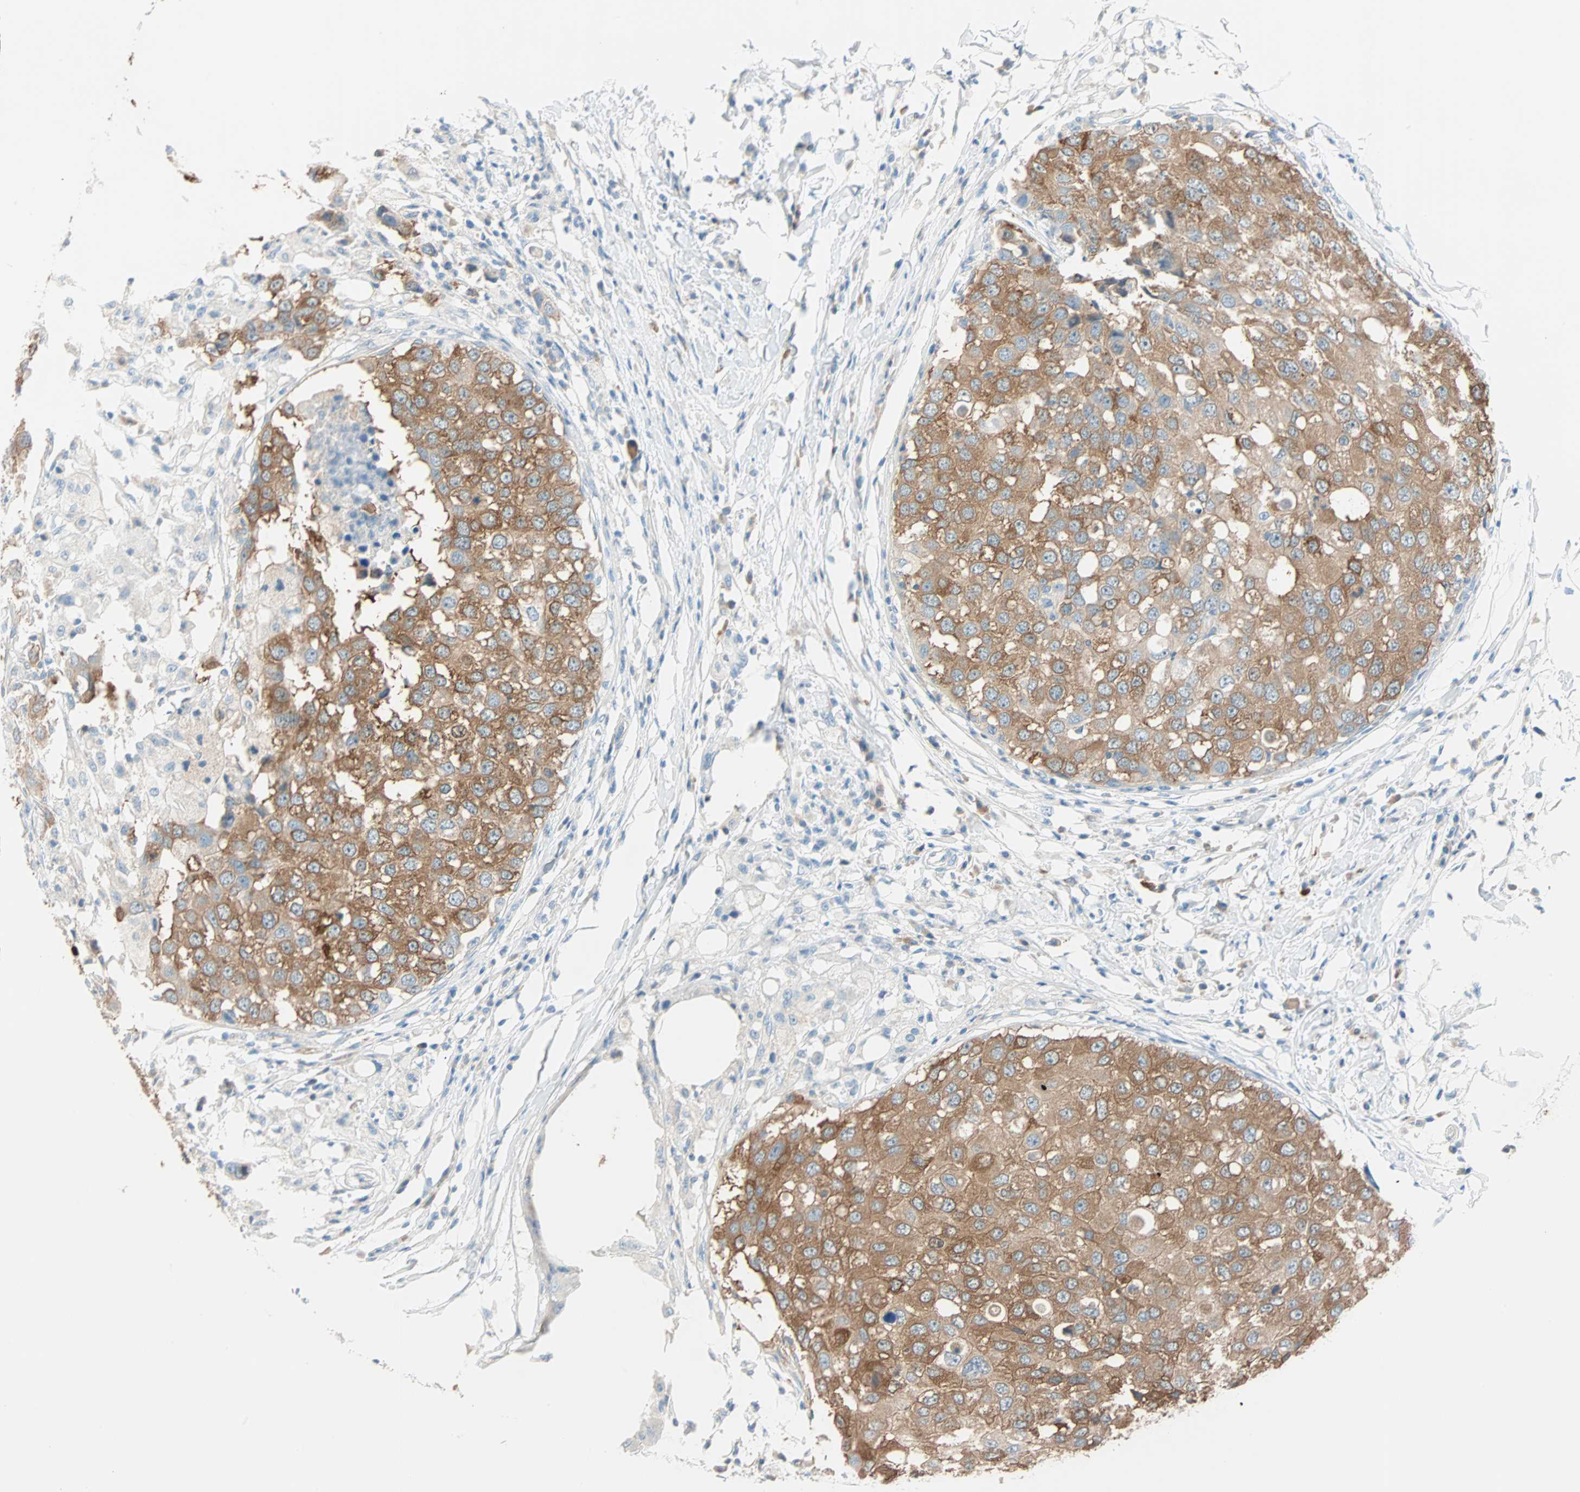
{"staining": {"intensity": "moderate", "quantity": ">75%", "location": "cytoplasmic/membranous"}, "tissue": "breast cancer", "cell_type": "Tumor cells", "image_type": "cancer", "snomed": [{"axis": "morphology", "description": "Duct carcinoma"}, {"axis": "topography", "description": "Breast"}], "caption": "Immunohistochemical staining of human infiltrating ductal carcinoma (breast) displays medium levels of moderate cytoplasmic/membranous positivity in approximately >75% of tumor cells.", "gene": "ATF6", "patient": {"sex": "female", "age": 27}}